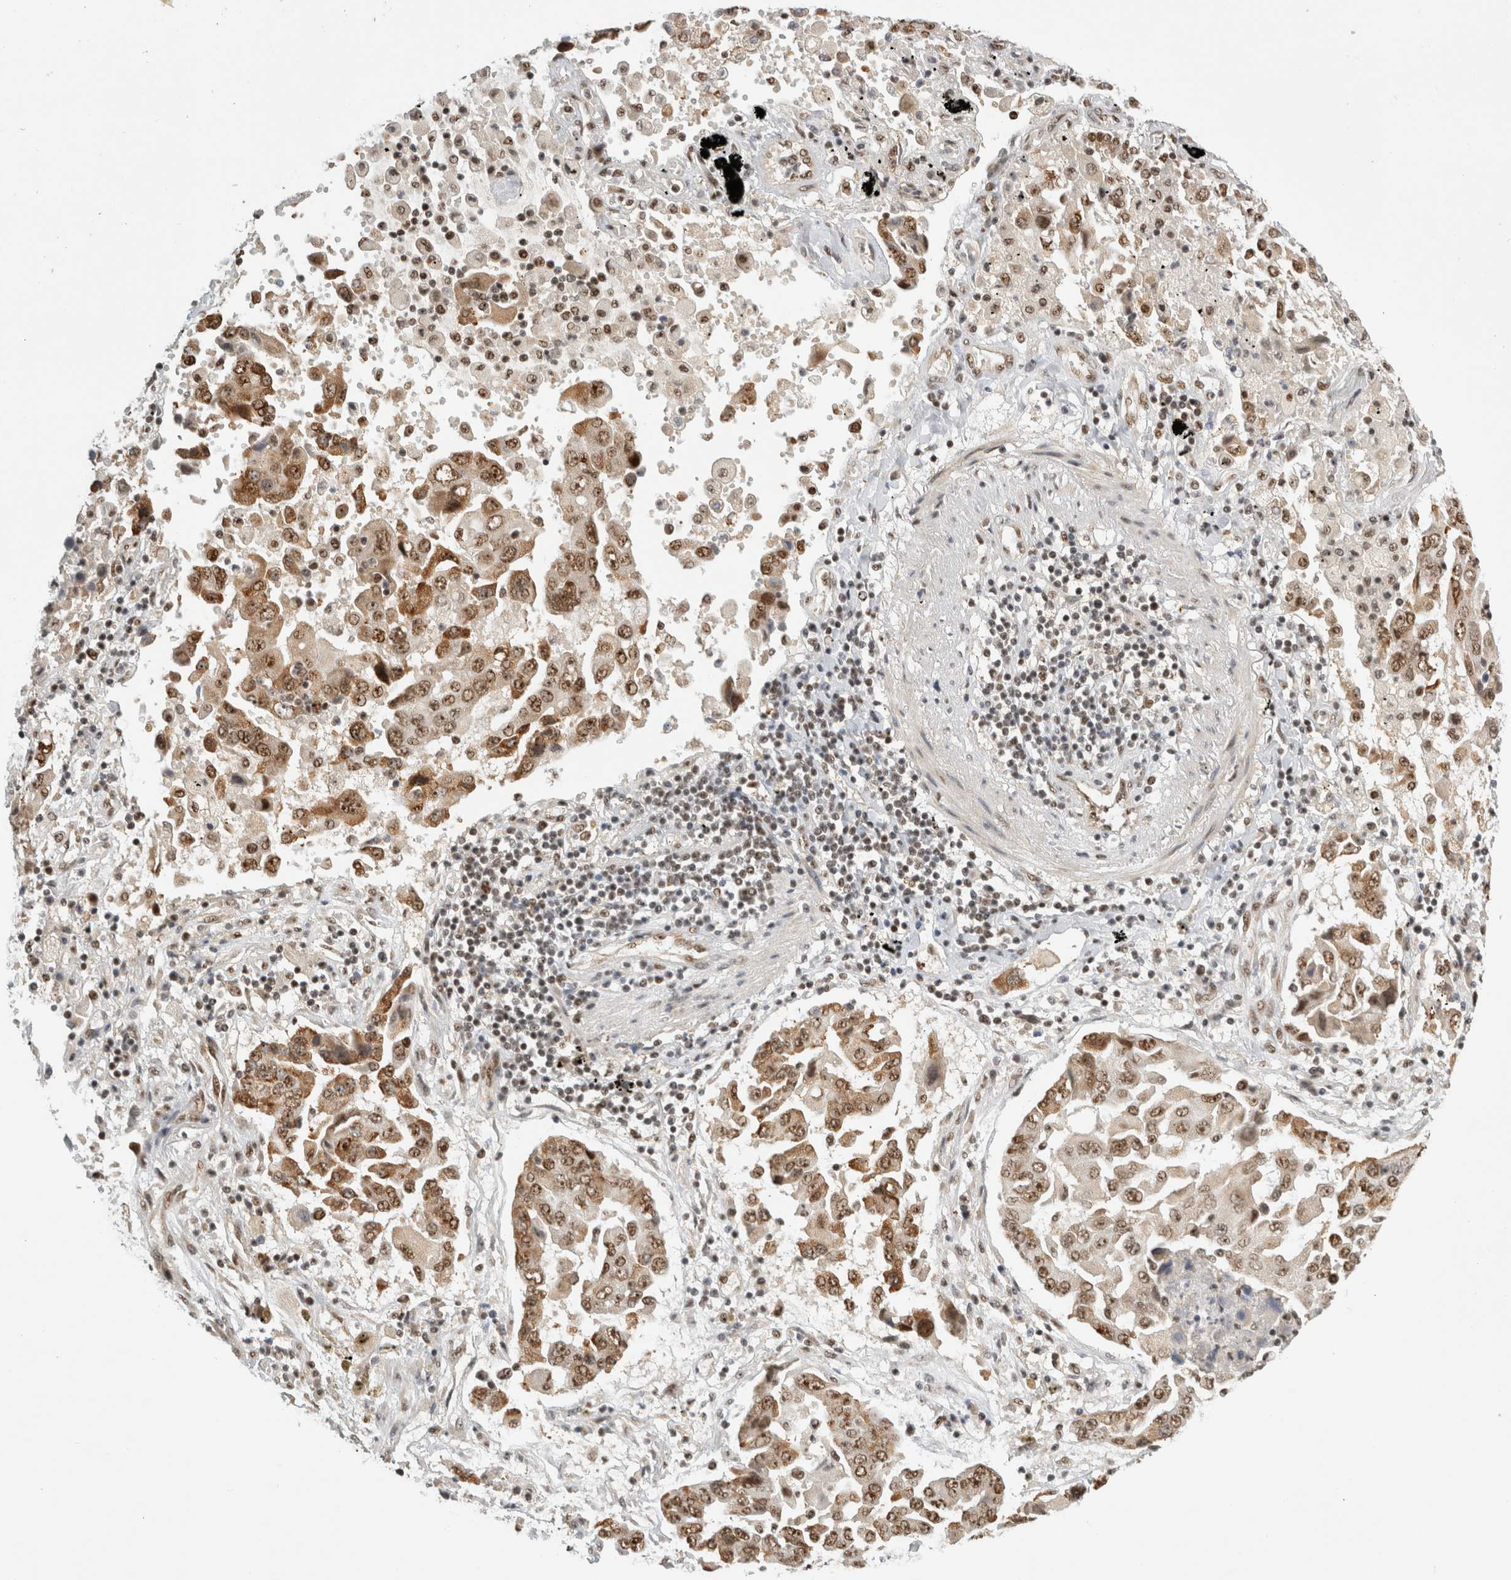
{"staining": {"intensity": "moderate", "quantity": ">75%", "location": "cytoplasmic/membranous,nuclear"}, "tissue": "lung cancer", "cell_type": "Tumor cells", "image_type": "cancer", "snomed": [{"axis": "morphology", "description": "Adenocarcinoma, NOS"}, {"axis": "topography", "description": "Lung"}], "caption": "Immunohistochemical staining of lung adenocarcinoma reveals medium levels of moderate cytoplasmic/membranous and nuclear expression in approximately >75% of tumor cells.", "gene": "EBNA1BP2", "patient": {"sex": "female", "age": 65}}